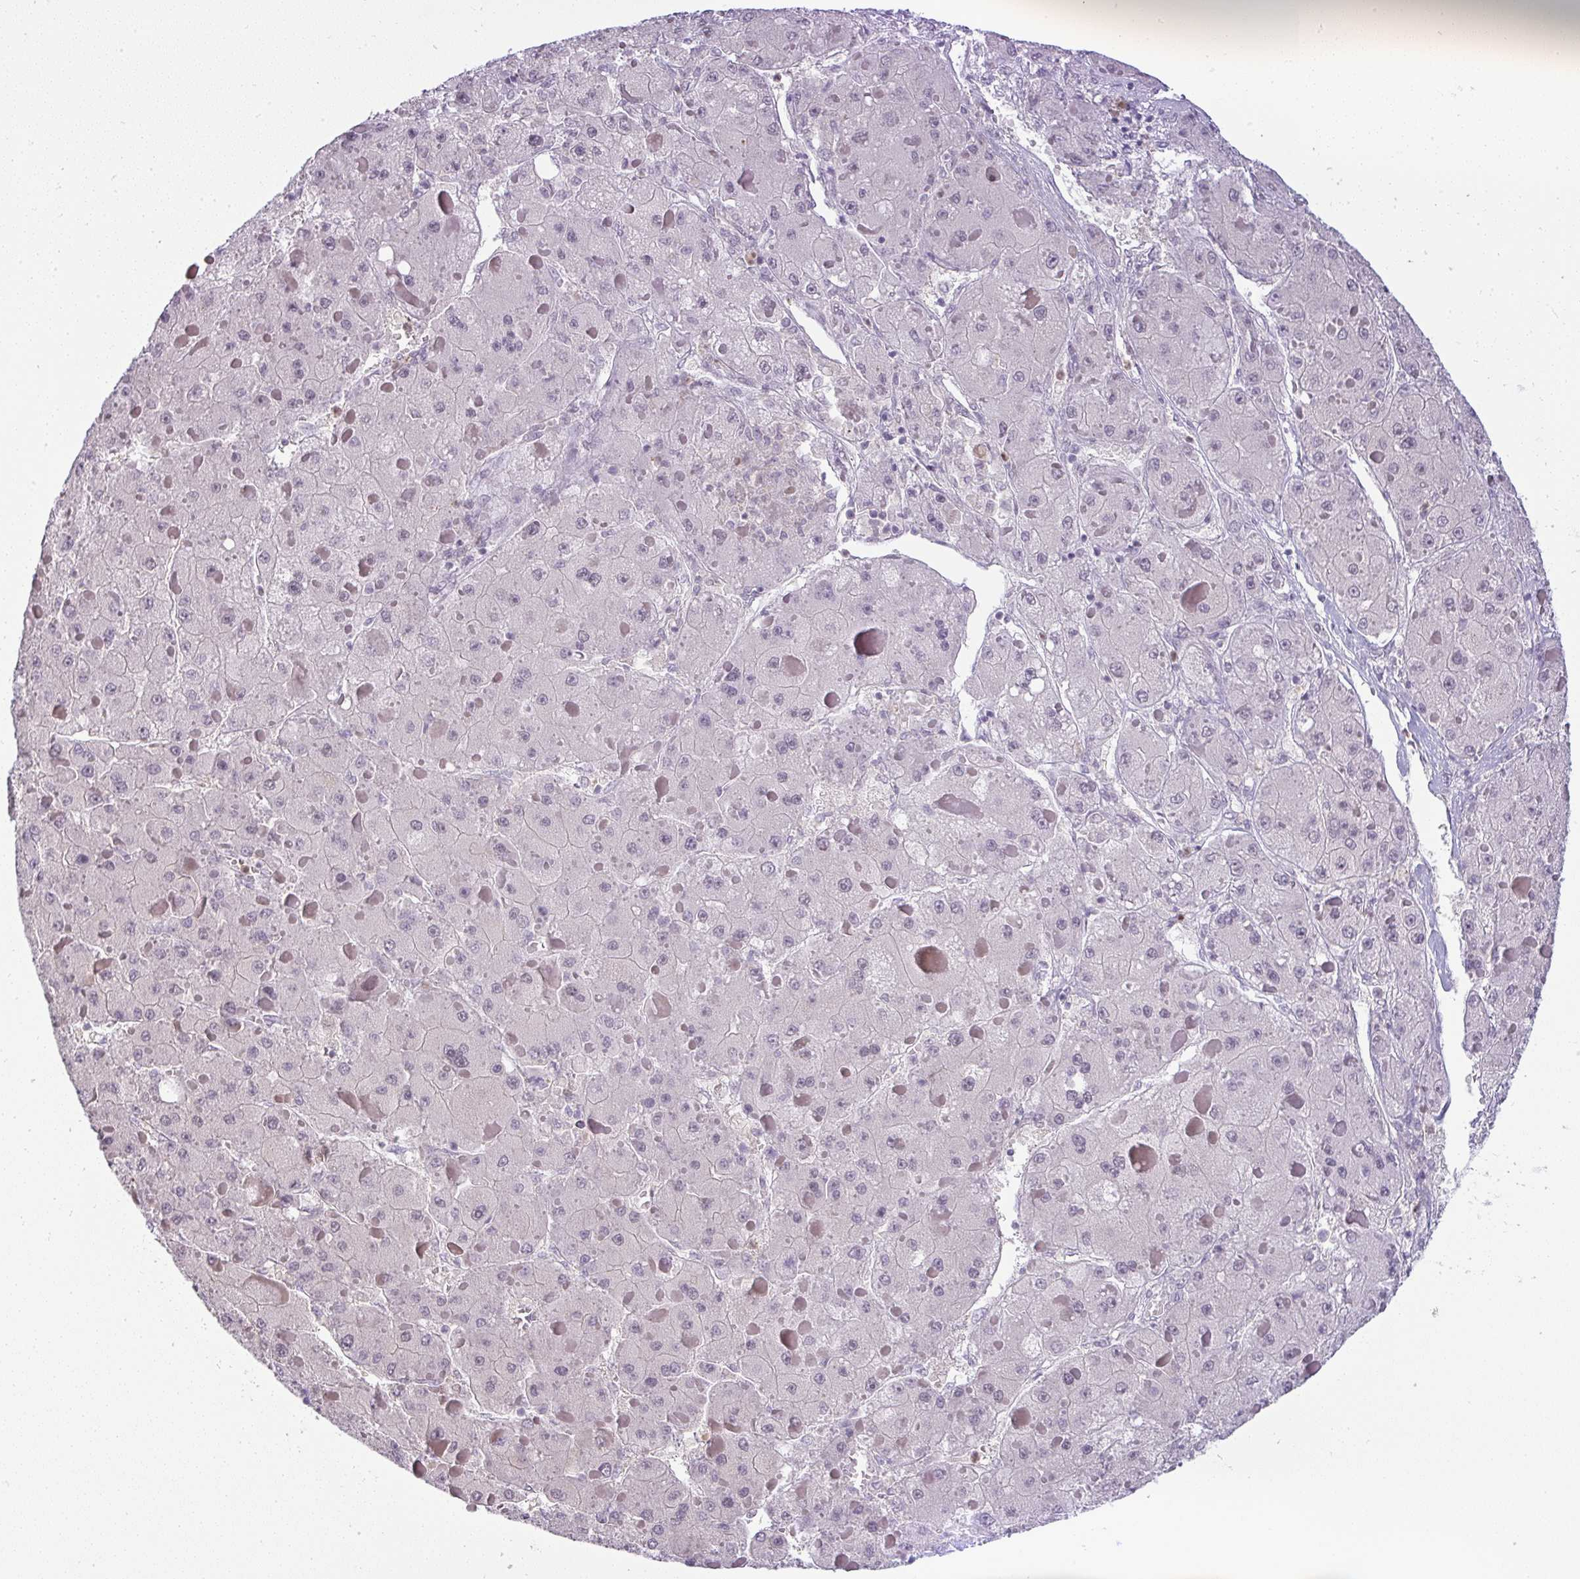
{"staining": {"intensity": "negative", "quantity": "none", "location": "none"}, "tissue": "liver cancer", "cell_type": "Tumor cells", "image_type": "cancer", "snomed": [{"axis": "morphology", "description": "Carcinoma, Hepatocellular, NOS"}, {"axis": "topography", "description": "Liver"}], "caption": "Tumor cells are negative for protein expression in human liver cancer. Brightfield microscopy of immunohistochemistry (IHC) stained with DAB (brown) and hematoxylin (blue), captured at high magnification.", "gene": "DZIP1", "patient": {"sex": "female", "age": 73}}